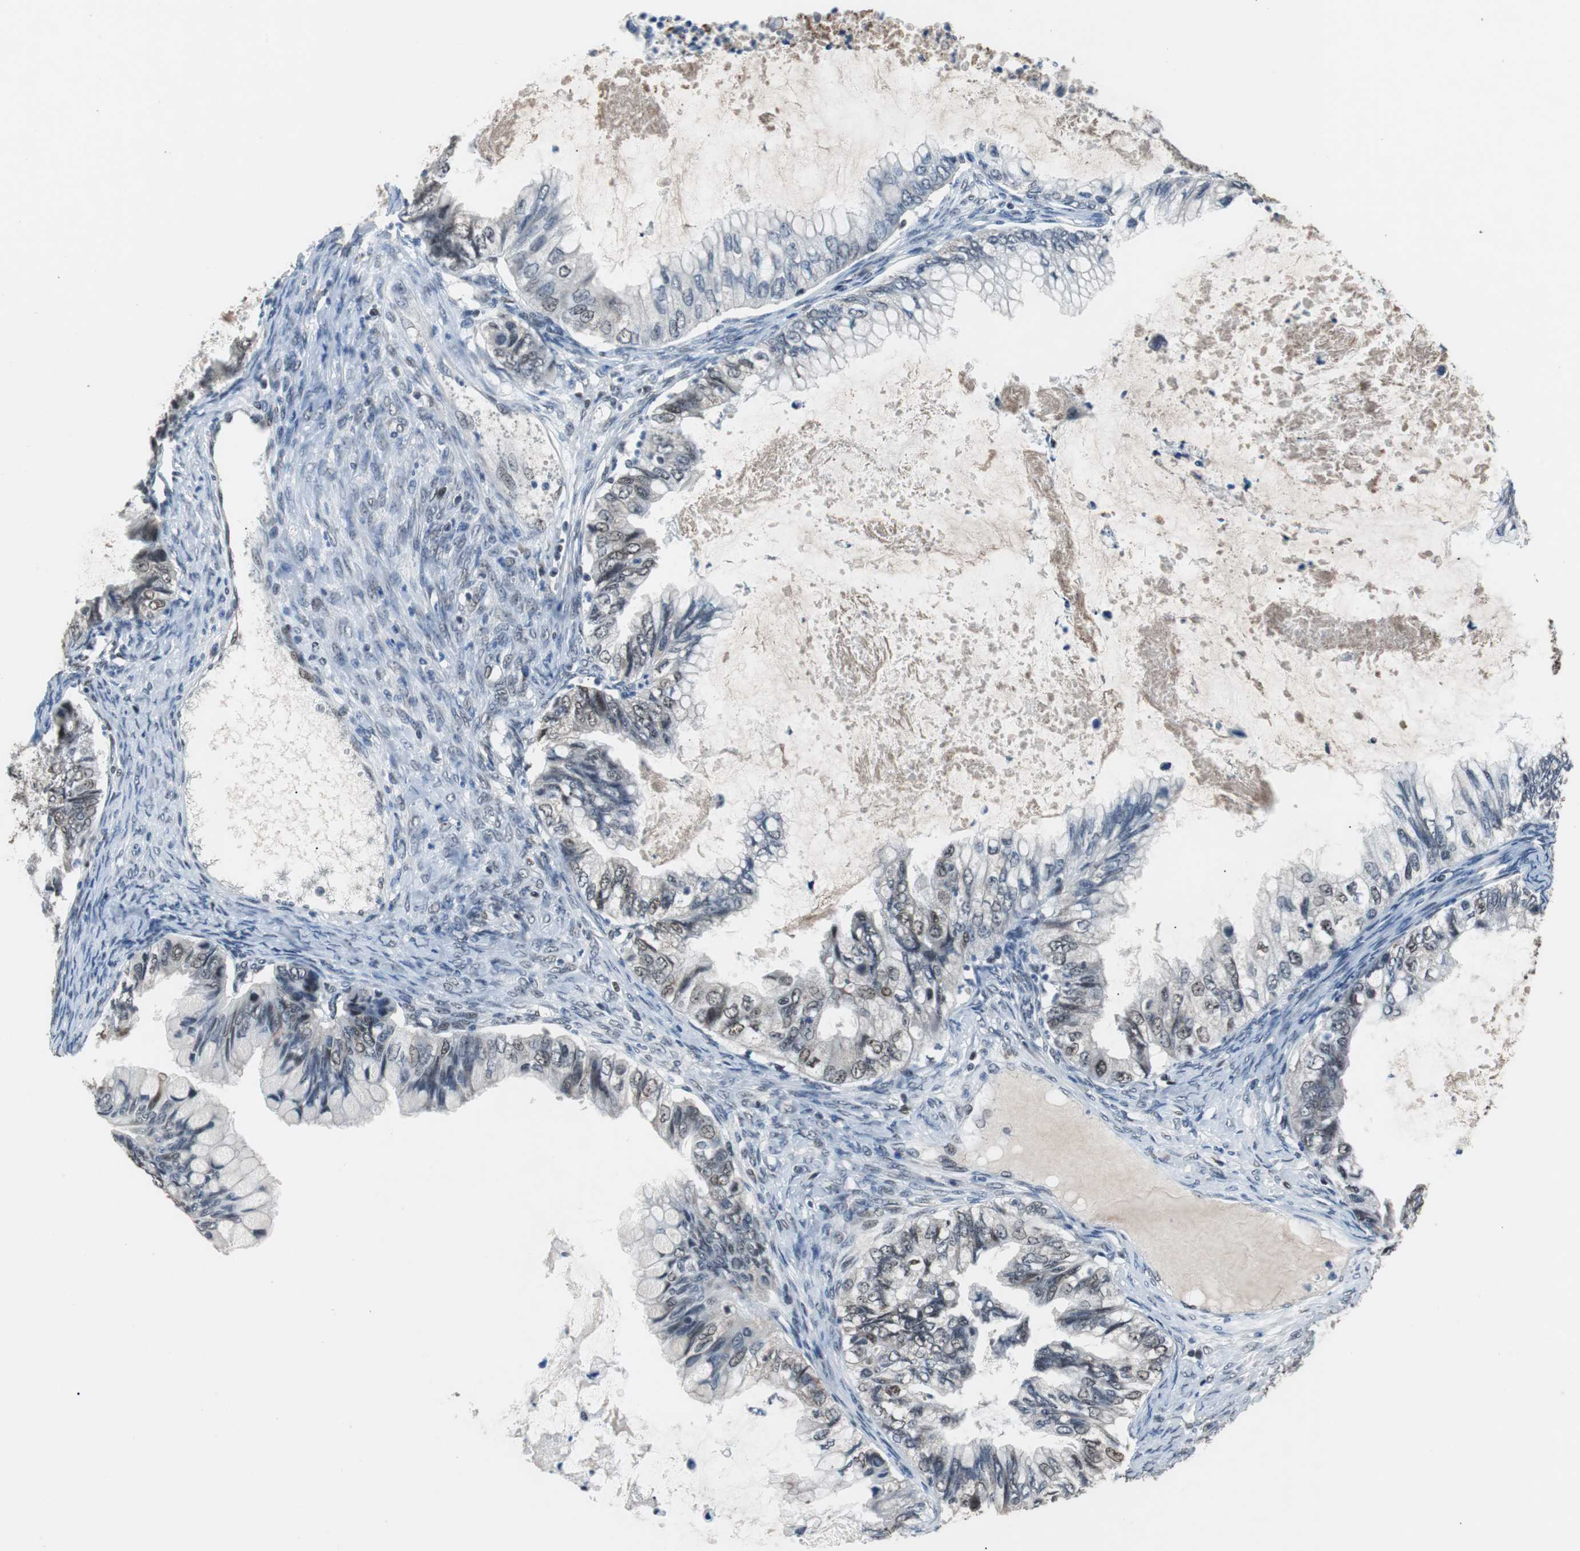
{"staining": {"intensity": "weak", "quantity": "<25%", "location": "nuclear"}, "tissue": "ovarian cancer", "cell_type": "Tumor cells", "image_type": "cancer", "snomed": [{"axis": "morphology", "description": "Cystadenocarcinoma, mucinous, NOS"}, {"axis": "topography", "description": "Ovary"}], "caption": "Tumor cells show no significant protein positivity in ovarian cancer.", "gene": "USP28", "patient": {"sex": "female", "age": 80}}